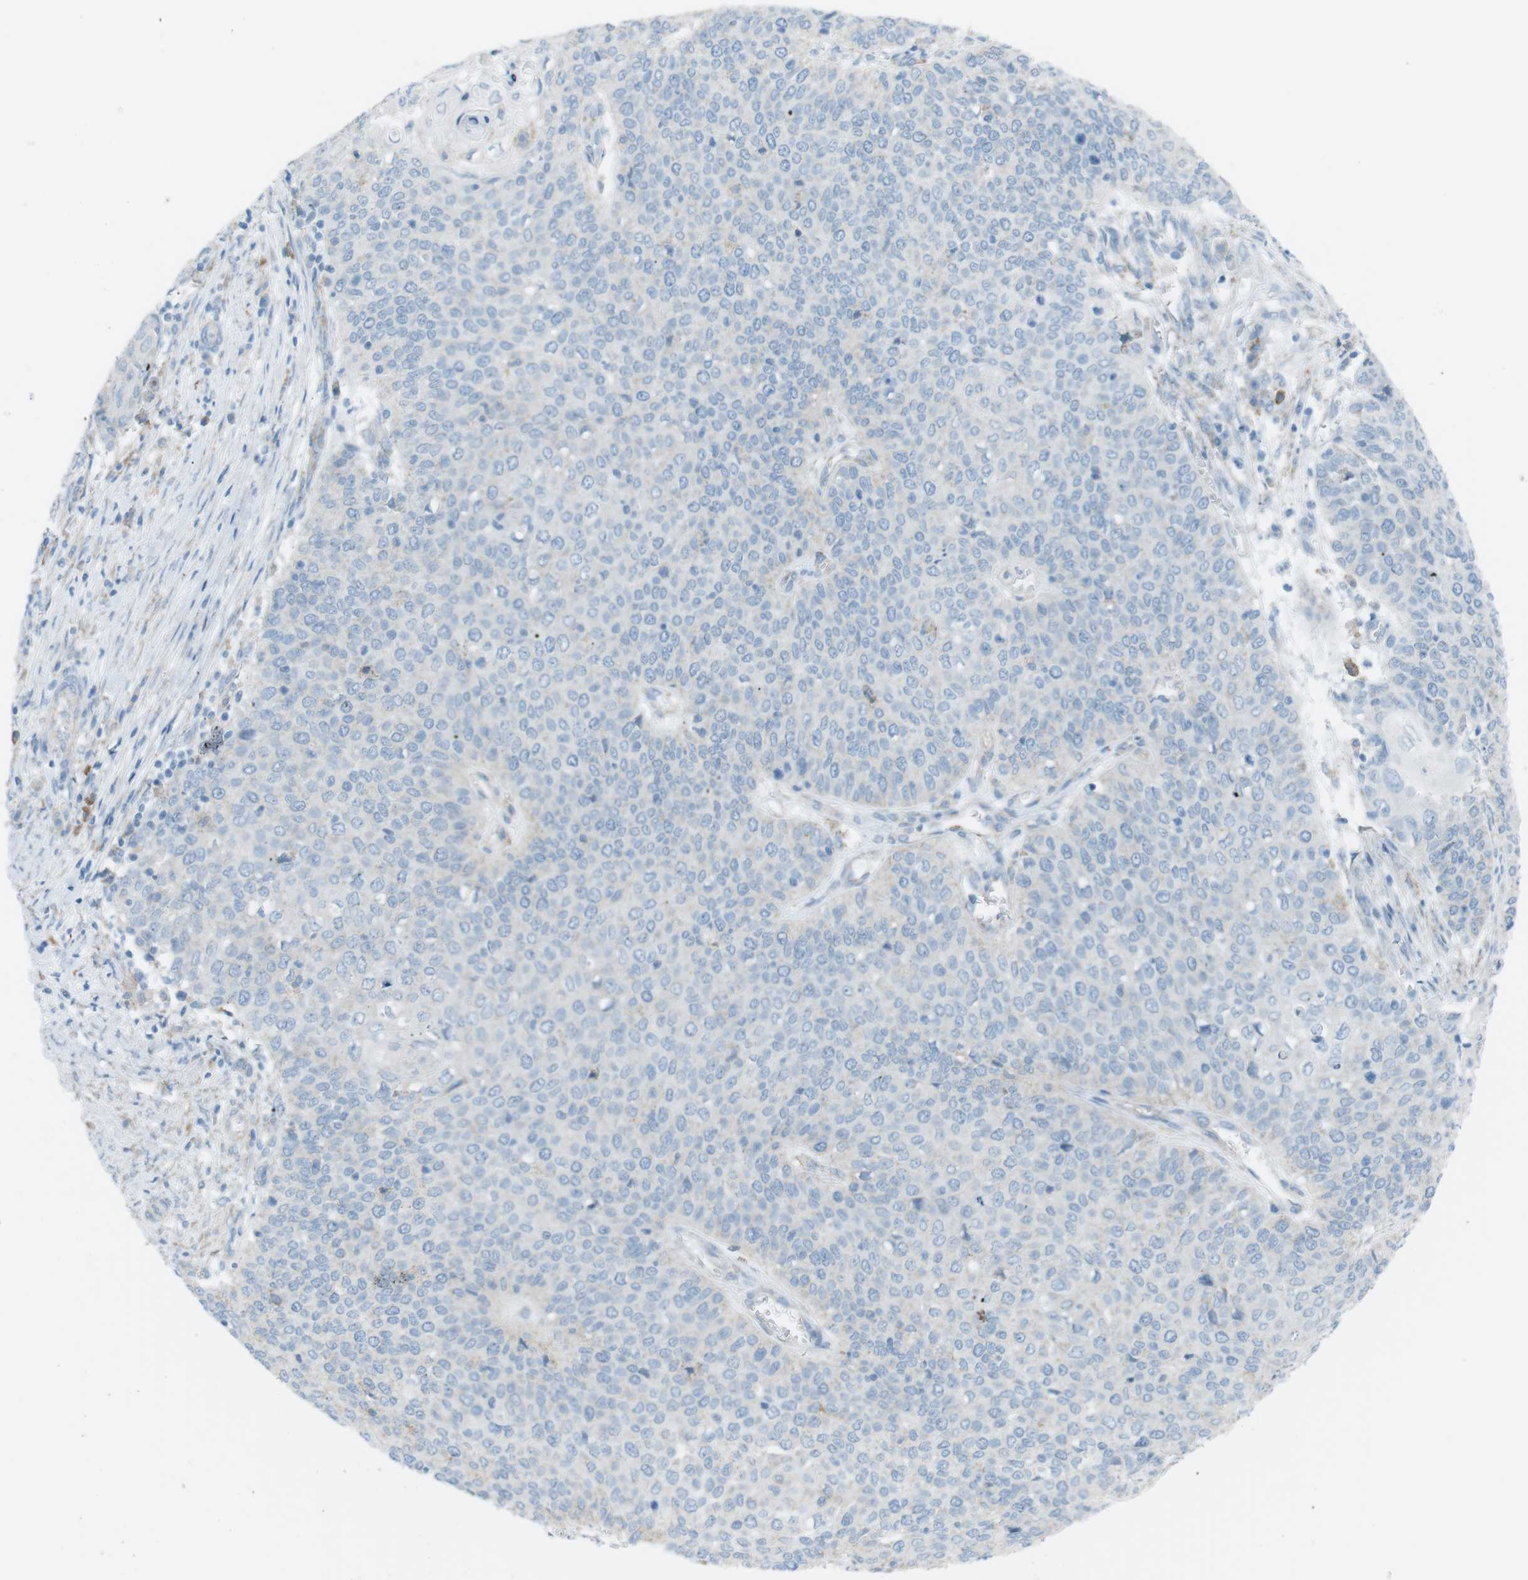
{"staining": {"intensity": "negative", "quantity": "none", "location": "none"}, "tissue": "cervical cancer", "cell_type": "Tumor cells", "image_type": "cancer", "snomed": [{"axis": "morphology", "description": "Squamous cell carcinoma, NOS"}, {"axis": "topography", "description": "Cervix"}], "caption": "The image displays no staining of tumor cells in cervical cancer (squamous cell carcinoma).", "gene": "VAMP1", "patient": {"sex": "female", "age": 39}}